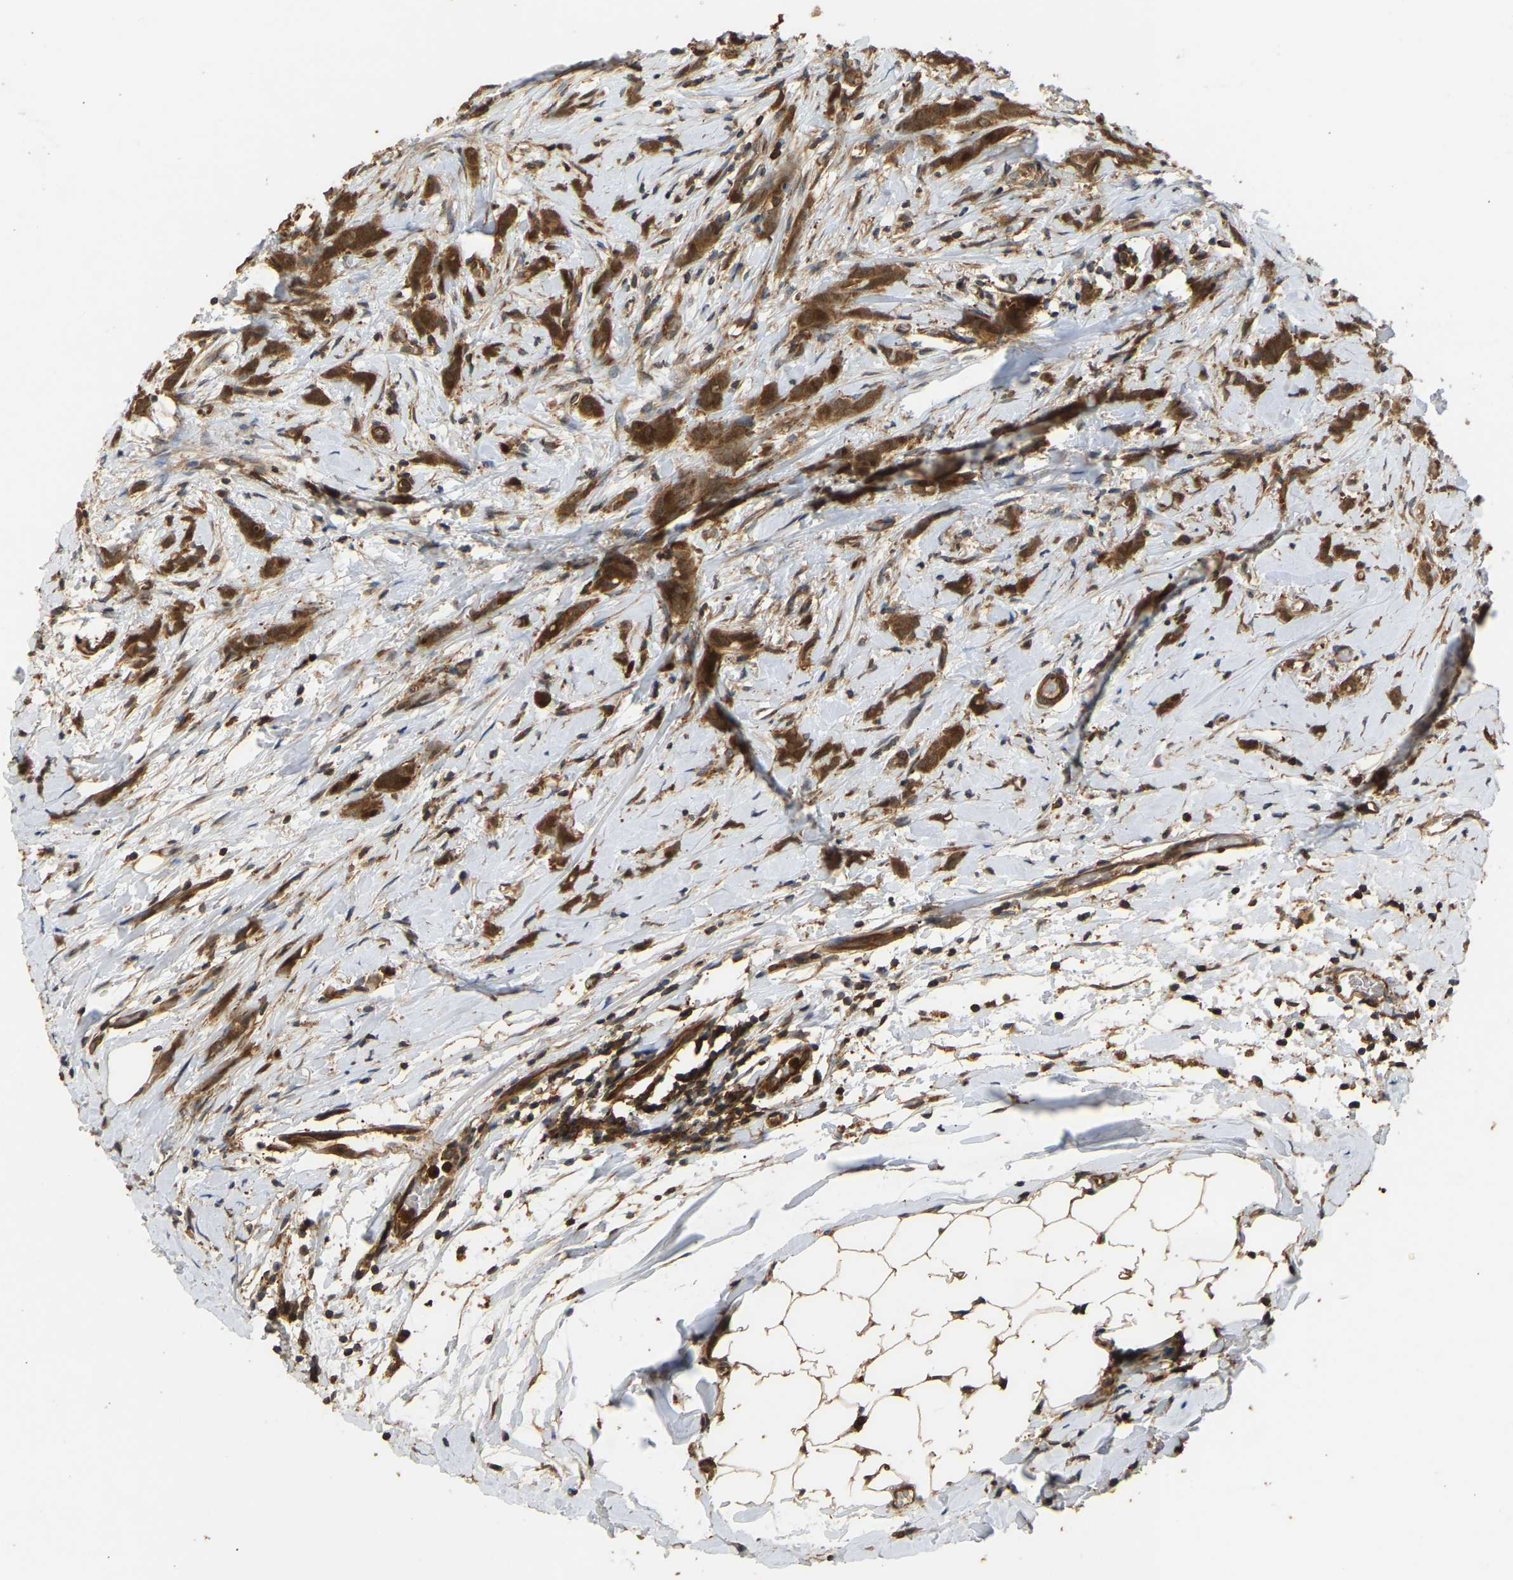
{"staining": {"intensity": "strong", "quantity": ">75%", "location": "cytoplasmic/membranous"}, "tissue": "breast cancer", "cell_type": "Tumor cells", "image_type": "cancer", "snomed": [{"axis": "morphology", "description": "Lobular carcinoma, in situ"}, {"axis": "morphology", "description": "Lobular carcinoma"}, {"axis": "topography", "description": "Breast"}], "caption": "Strong cytoplasmic/membranous protein expression is present in approximately >75% of tumor cells in breast lobular carcinoma. Using DAB (brown) and hematoxylin (blue) stains, captured at high magnification using brightfield microscopy.", "gene": "GOPC", "patient": {"sex": "female", "age": 41}}